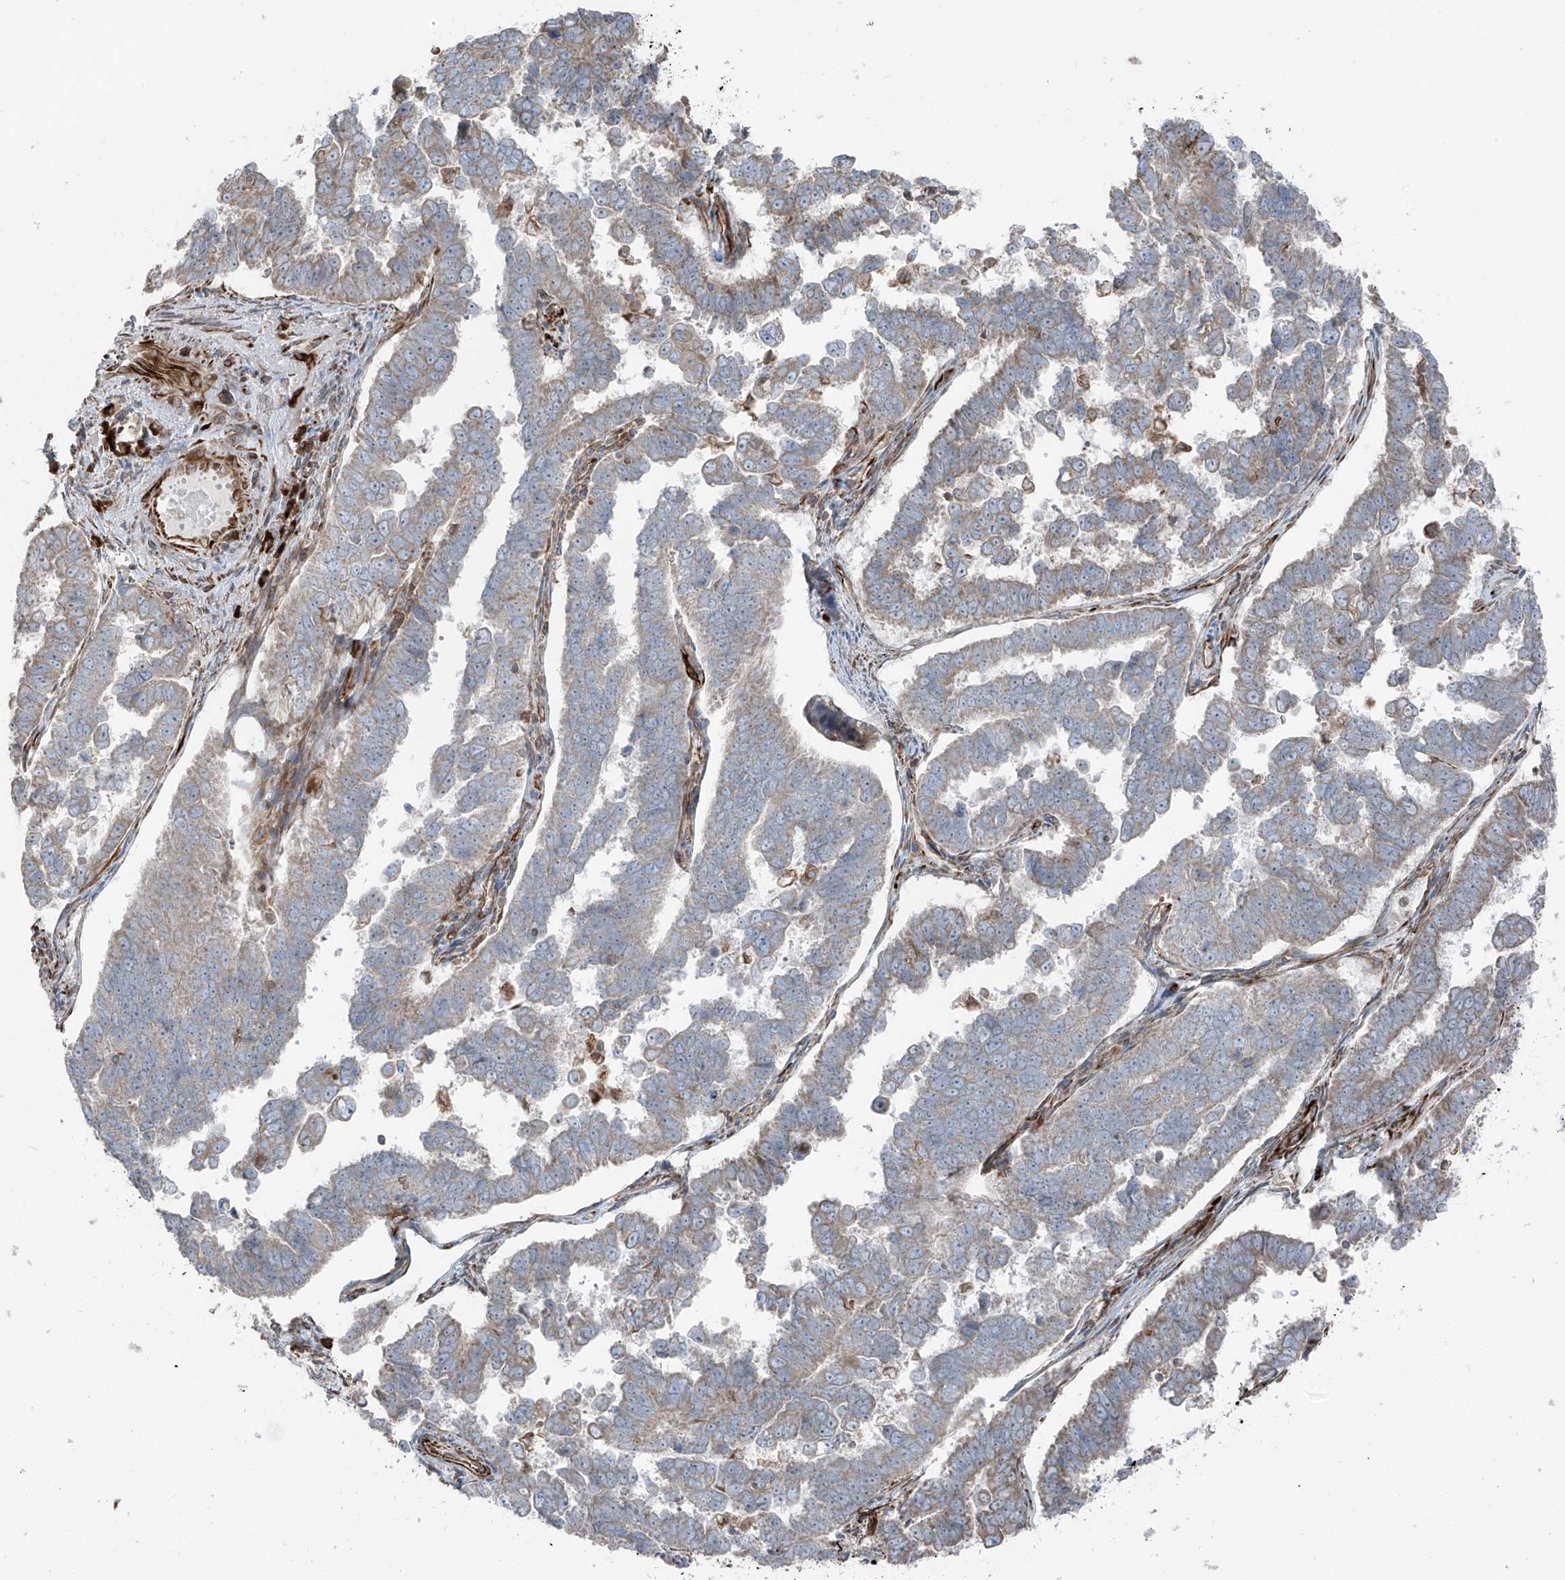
{"staining": {"intensity": "weak", "quantity": "25%-75%", "location": "cytoplasmic/membranous"}, "tissue": "endometrial cancer", "cell_type": "Tumor cells", "image_type": "cancer", "snomed": [{"axis": "morphology", "description": "Adenocarcinoma, NOS"}, {"axis": "topography", "description": "Endometrium"}], "caption": "Tumor cells exhibit low levels of weak cytoplasmic/membranous staining in about 25%-75% of cells in endometrial cancer.", "gene": "ERLEC1", "patient": {"sex": "female", "age": 75}}